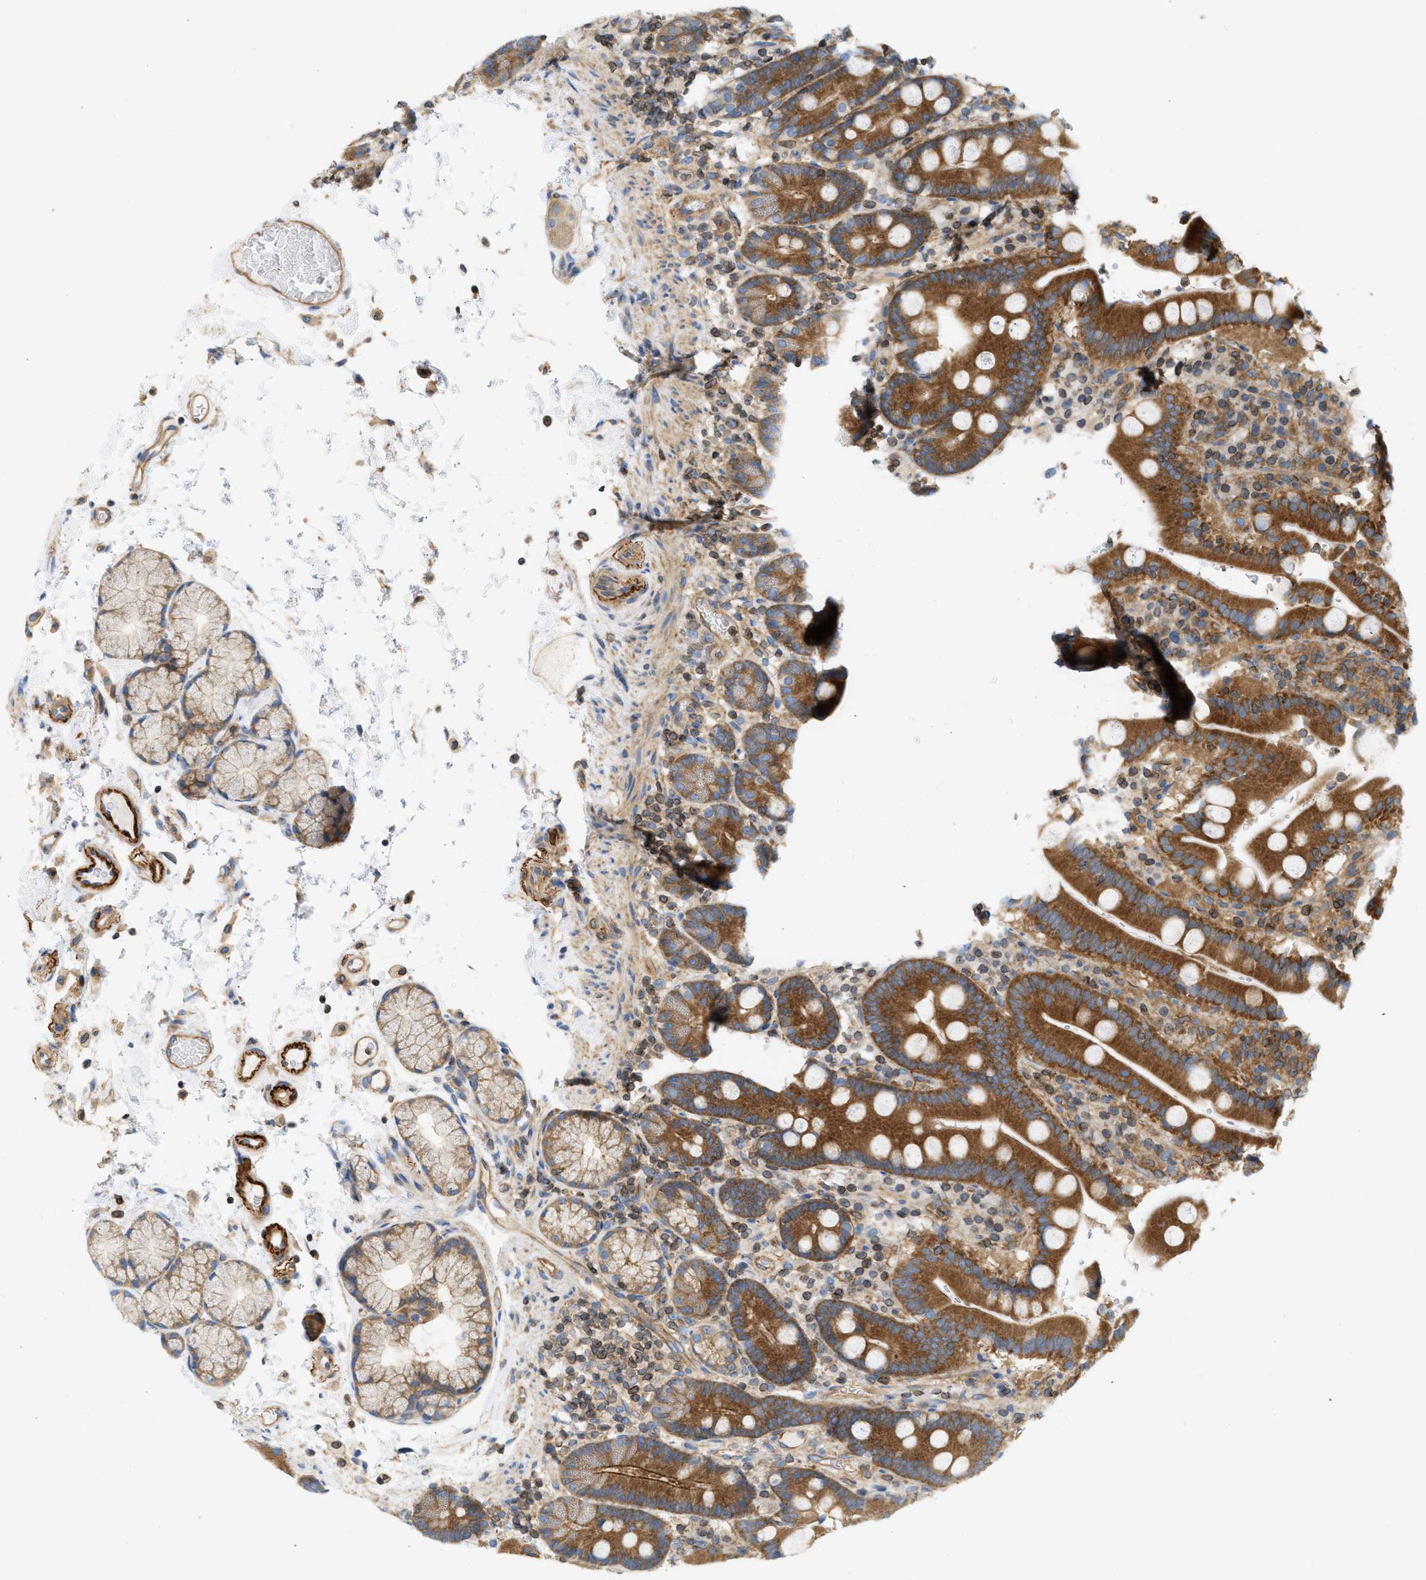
{"staining": {"intensity": "strong", "quantity": ">75%", "location": "cytoplasmic/membranous"}, "tissue": "duodenum", "cell_type": "Glandular cells", "image_type": "normal", "snomed": [{"axis": "morphology", "description": "Normal tissue, NOS"}, {"axis": "topography", "description": "Small intestine, NOS"}], "caption": "Immunohistochemistry histopathology image of unremarkable human duodenum stained for a protein (brown), which displays high levels of strong cytoplasmic/membranous positivity in about >75% of glandular cells.", "gene": "STRN", "patient": {"sex": "female", "age": 71}}